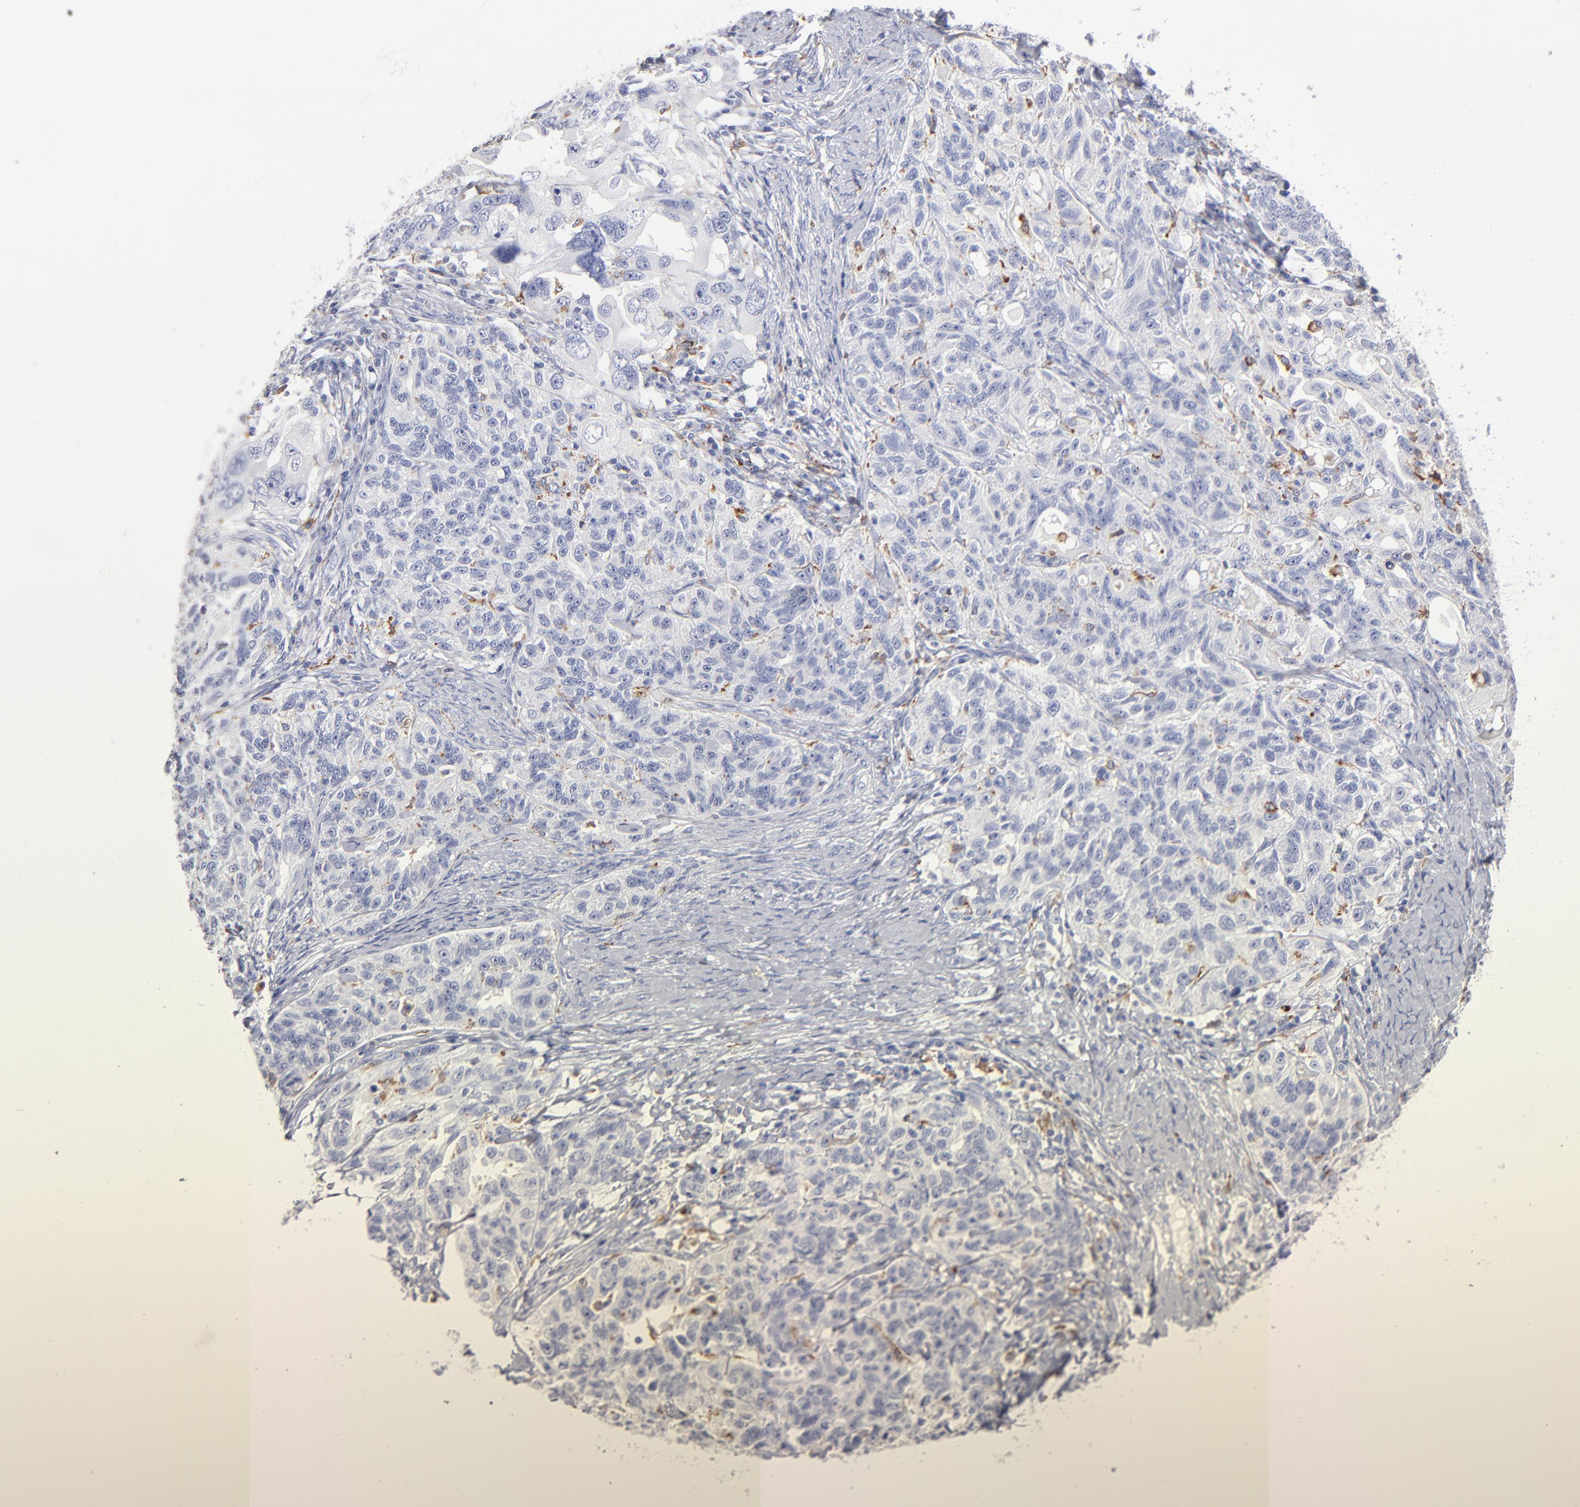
{"staining": {"intensity": "negative", "quantity": "none", "location": "none"}, "tissue": "ovarian cancer", "cell_type": "Tumor cells", "image_type": "cancer", "snomed": [{"axis": "morphology", "description": "Cystadenocarcinoma, serous, NOS"}, {"axis": "topography", "description": "Ovary"}], "caption": "This is an immunohistochemistry micrograph of ovarian cancer (serous cystadenocarcinoma). There is no expression in tumor cells.", "gene": "CD180", "patient": {"sex": "female", "age": 82}}